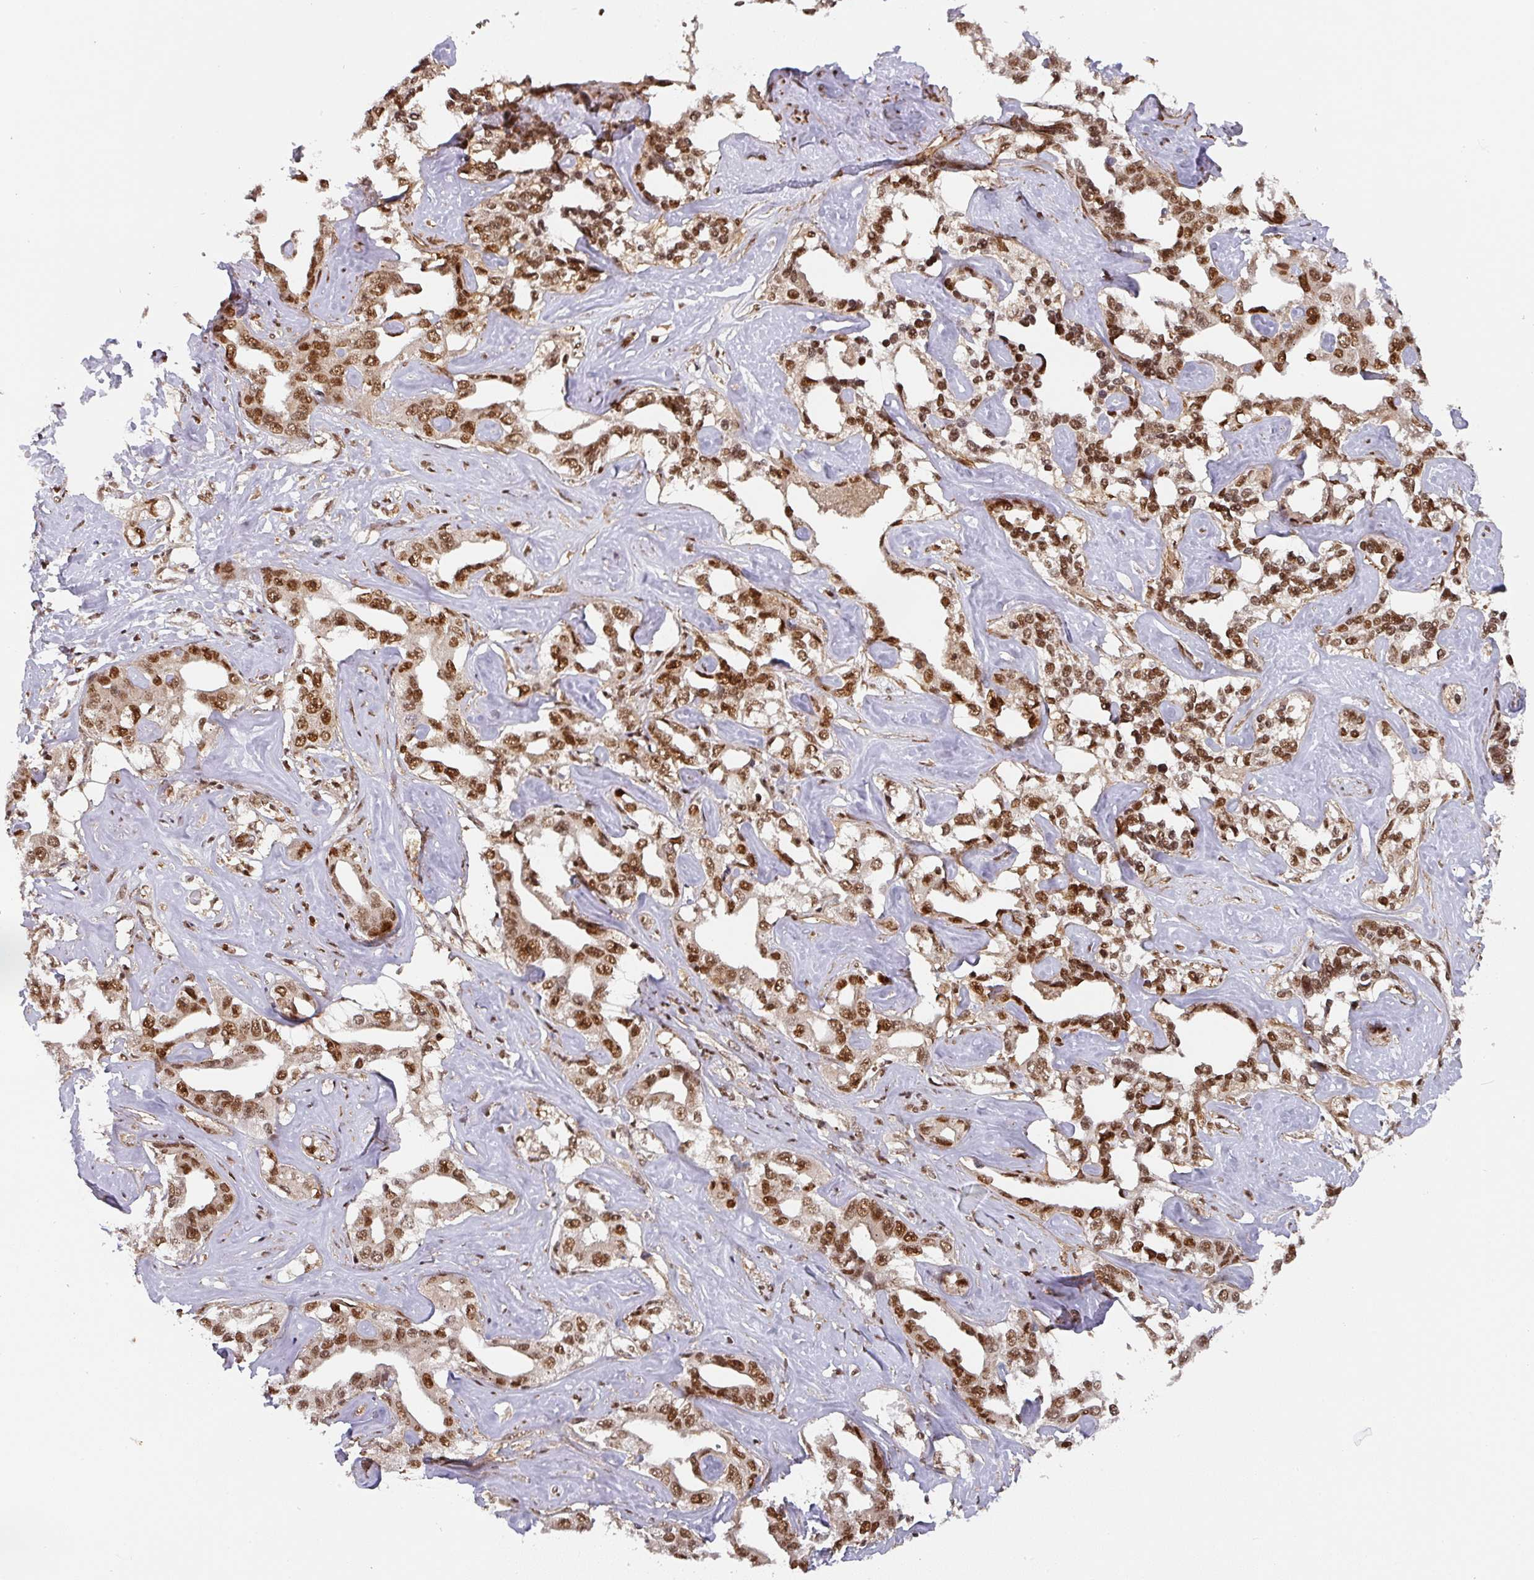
{"staining": {"intensity": "strong", "quantity": ">75%", "location": "nuclear"}, "tissue": "liver cancer", "cell_type": "Tumor cells", "image_type": "cancer", "snomed": [{"axis": "morphology", "description": "Cholangiocarcinoma"}, {"axis": "topography", "description": "Liver"}], "caption": "DAB (3,3'-diaminobenzidine) immunohistochemical staining of human liver cancer shows strong nuclear protein expression in approximately >75% of tumor cells.", "gene": "DIDO1", "patient": {"sex": "male", "age": 59}}